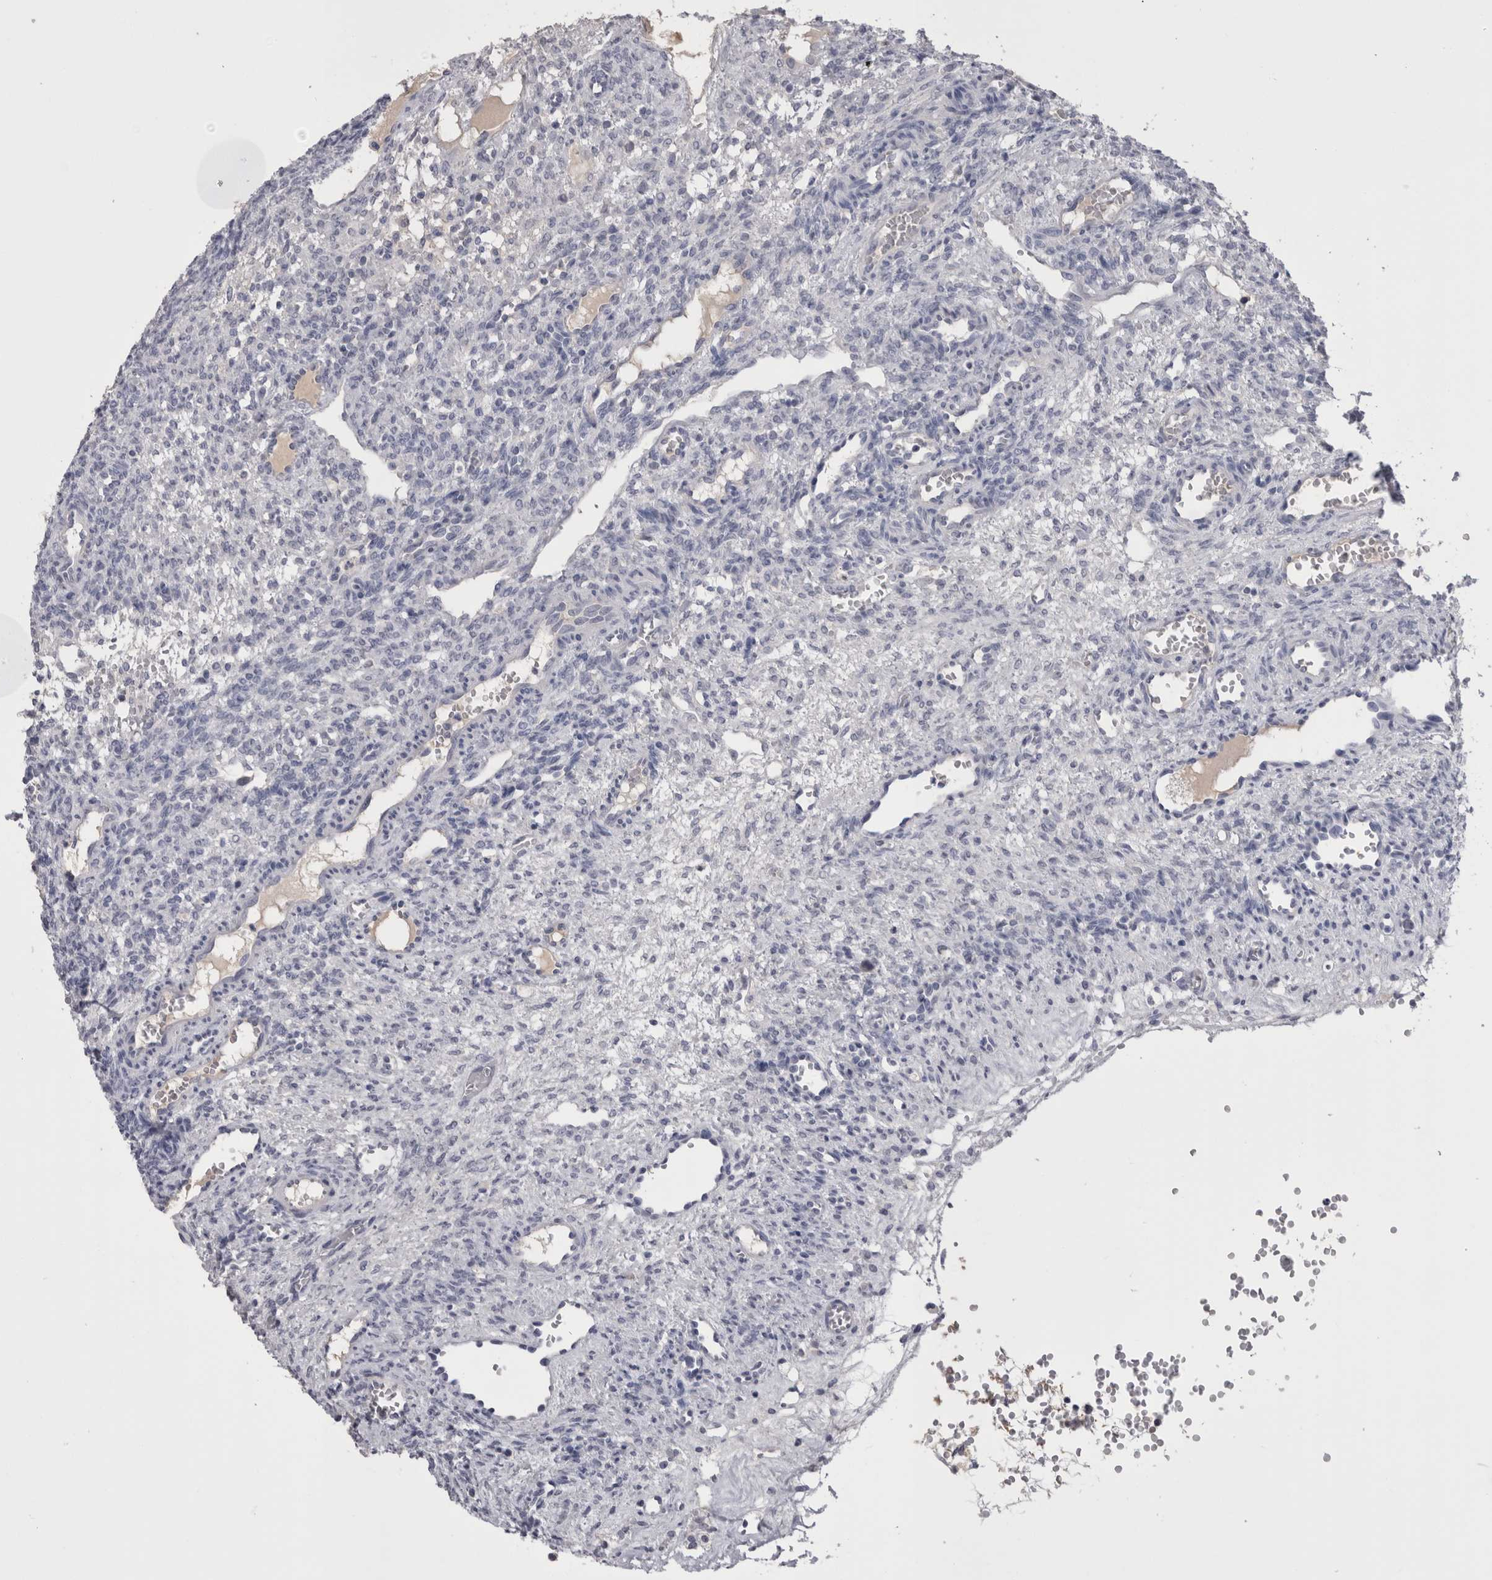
{"staining": {"intensity": "negative", "quantity": "none", "location": "none"}, "tissue": "ovary", "cell_type": "Ovarian stroma cells", "image_type": "normal", "snomed": [{"axis": "morphology", "description": "Normal tissue, NOS"}, {"axis": "topography", "description": "Ovary"}], "caption": "This is a image of immunohistochemistry staining of unremarkable ovary, which shows no staining in ovarian stroma cells.", "gene": "CDHR5", "patient": {"sex": "female", "age": 34}}